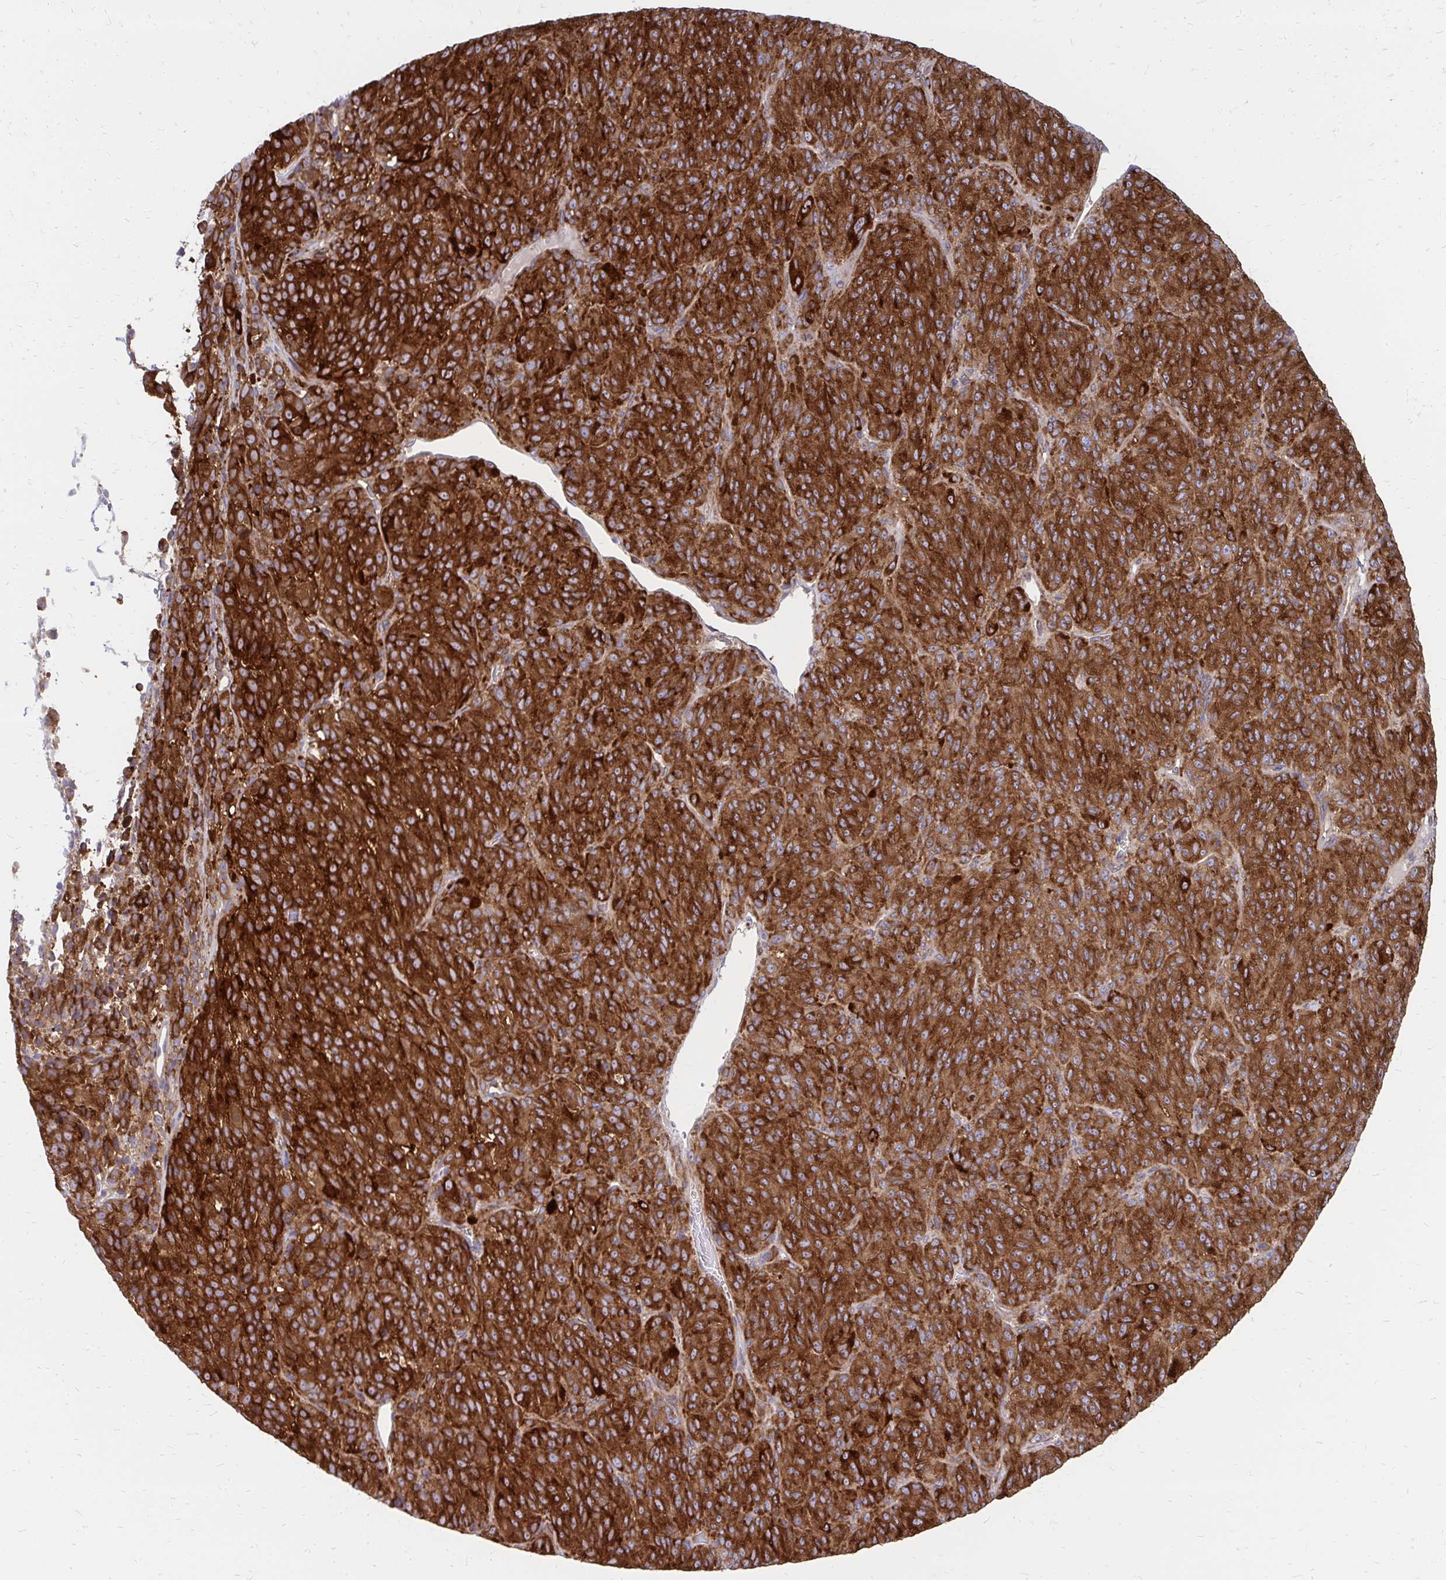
{"staining": {"intensity": "strong", "quantity": ">75%", "location": "cytoplasmic/membranous"}, "tissue": "melanoma", "cell_type": "Tumor cells", "image_type": "cancer", "snomed": [{"axis": "morphology", "description": "Malignant melanoma, Metastatic site"}, {"axis": "topography", "description": "Brain"}], "caption": "Immunohistochemistry (IHC) photomicrograph of human malignant melanoma (metastatic site) stained for a protein (brown), which reveals high levels of strong cytoplasmic/membranous staining in approximately >75% of tumor cells.", "gene": "ASAP1", "patient": {"sex": "female", "age": 56}}